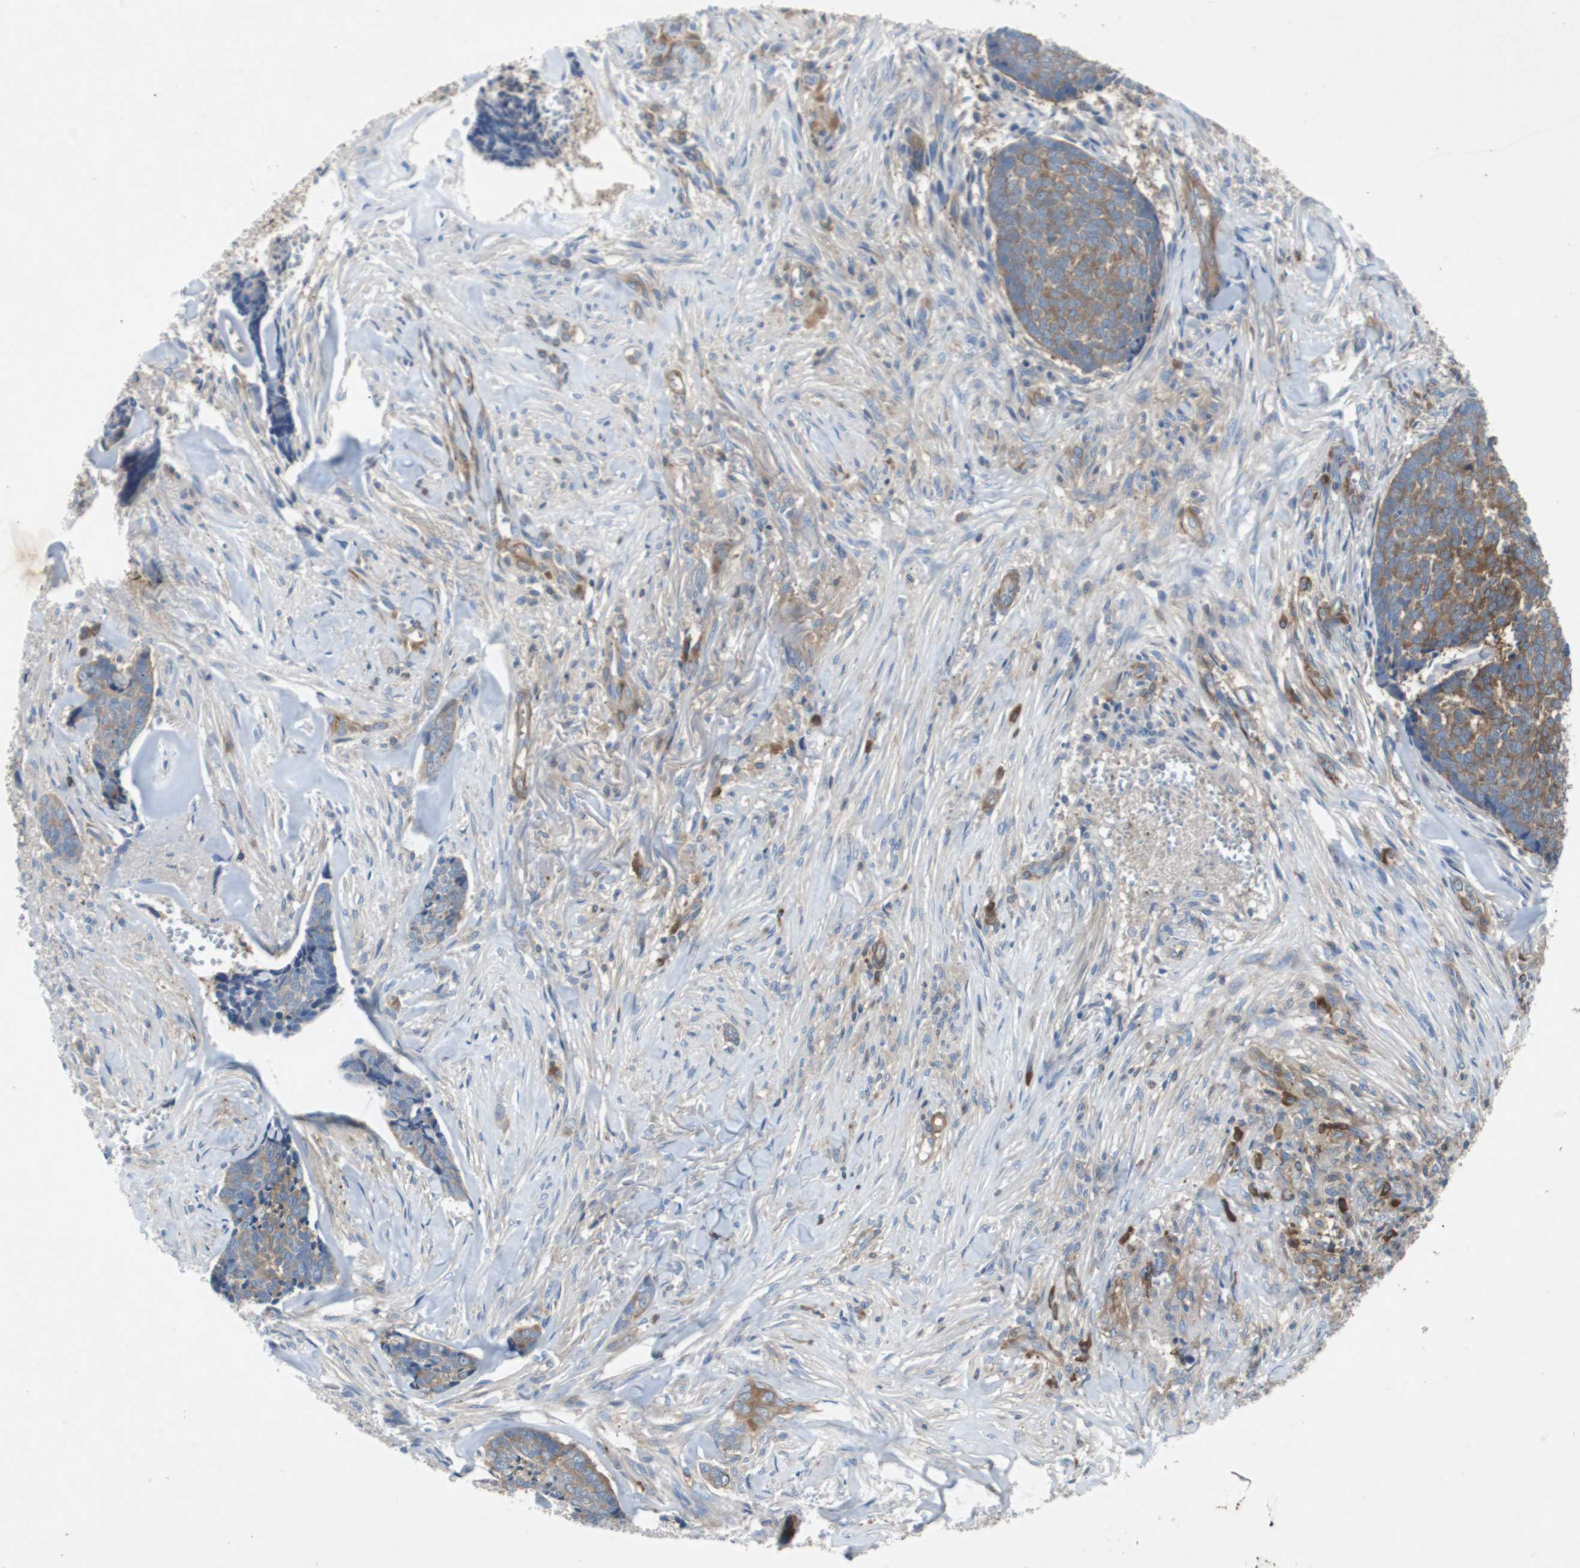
{"staining": {"intensity": "moderate", "quantity": ">75%", "location": "cytoplasmic/membranous"}, "tissue": "skin cancer", "cell_type": "Tumor cells", "image_type": "cancer", "snomed": [{"axis": "morphology", "description": "Basal cell carcinoma"}, {"axis": "topography", "description": "Skin"}], "caption": "Skin cancer (basal cell carcinoma) tissue reveals moderate cytoplasmic/membranous positivity in approximately >75% of tumor cells, visualized by immunohistochemistry. The protein is shown in brown color, while the nuclei are stained blue.", "gene": "GYS1", "patient": {"sex": "male", "age": 84}}